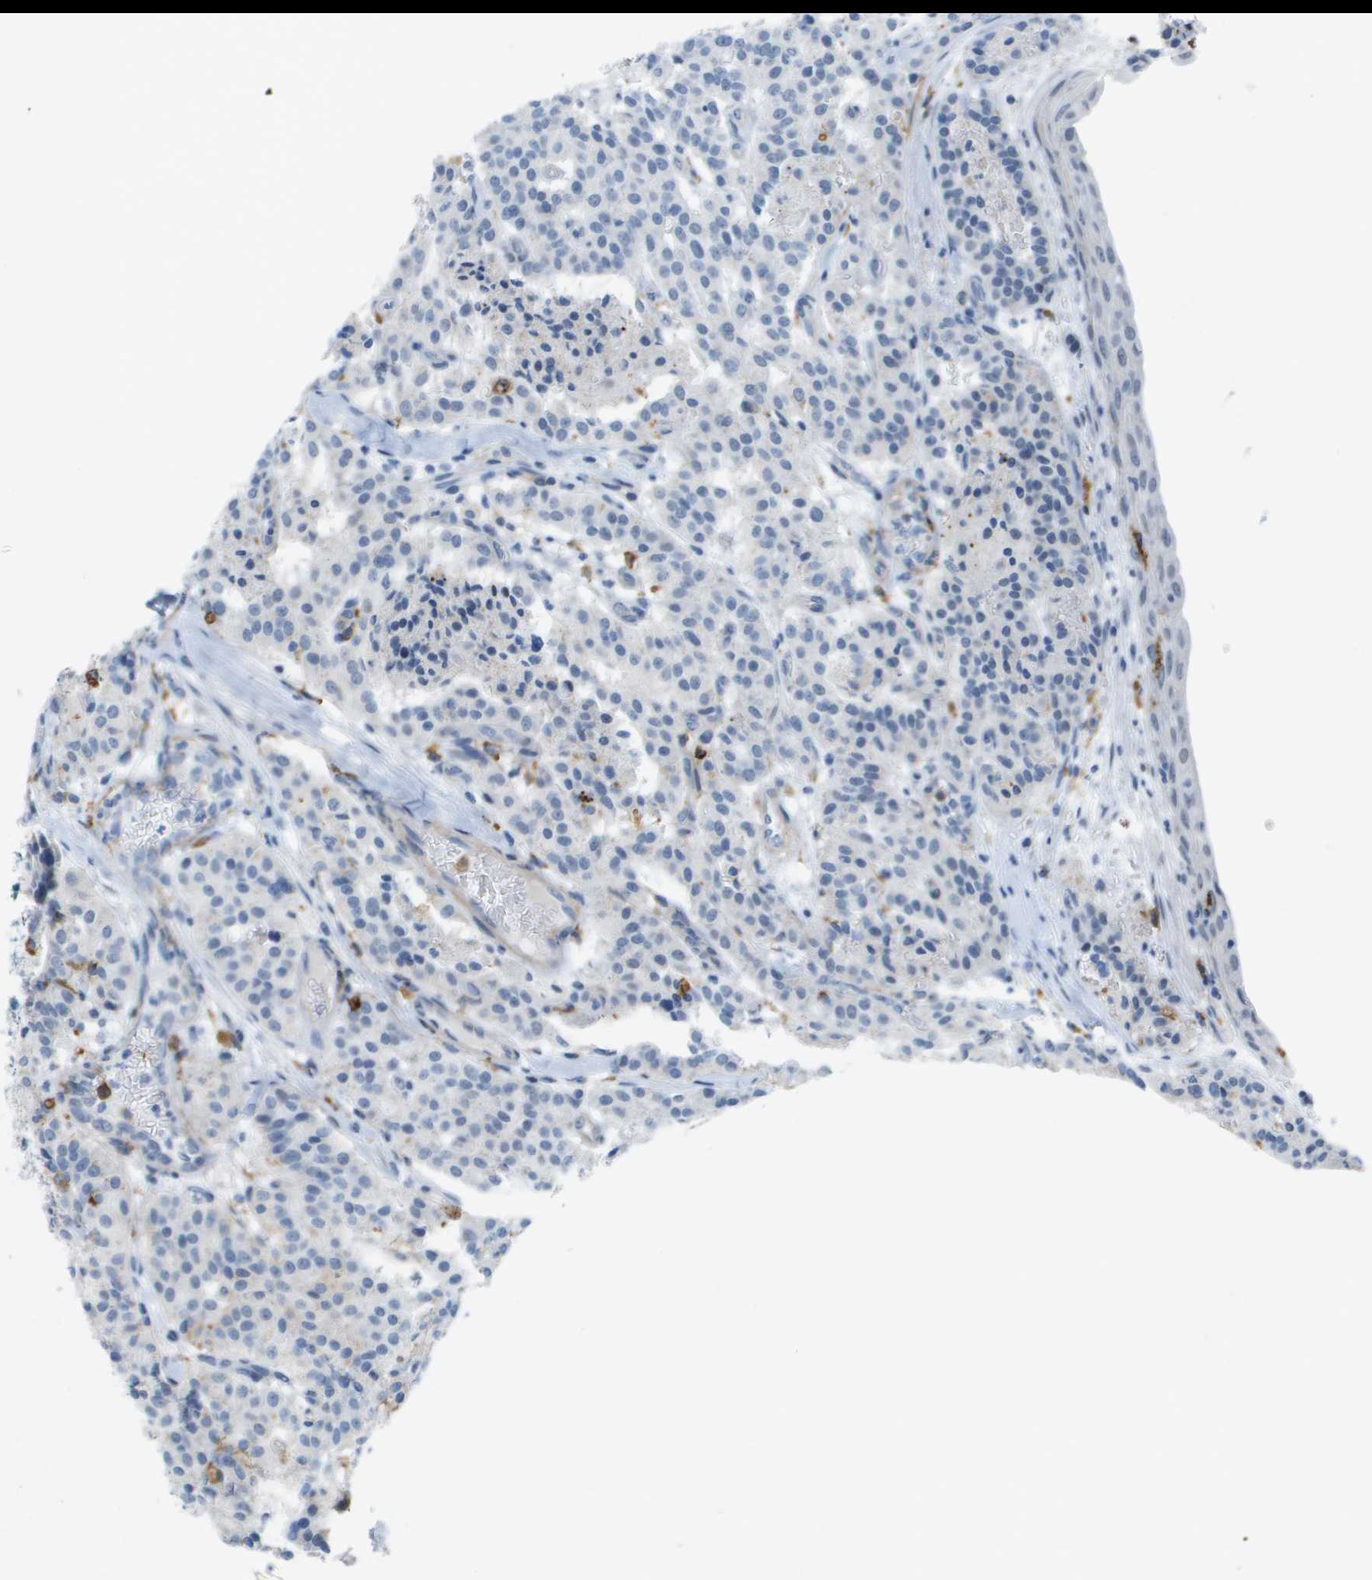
{"staining": {"intensity": "negative", "quantity": "none", "location": "none"}, "tissue": "carcinoid", "cell_type": "Tumor cells", "image_type": "cancer", "snomed": [{"axis": "morphology", "description": "Carcinoid, malignant, NOS"}, {"axis": "topography", "description": "Lung"}], "caption": "Immunohistochemical staining of human carcinoid shows no significant expression in tumor cells.", "gene": "ZBTB43", "patient": {"sex": "male", "age": 30}}